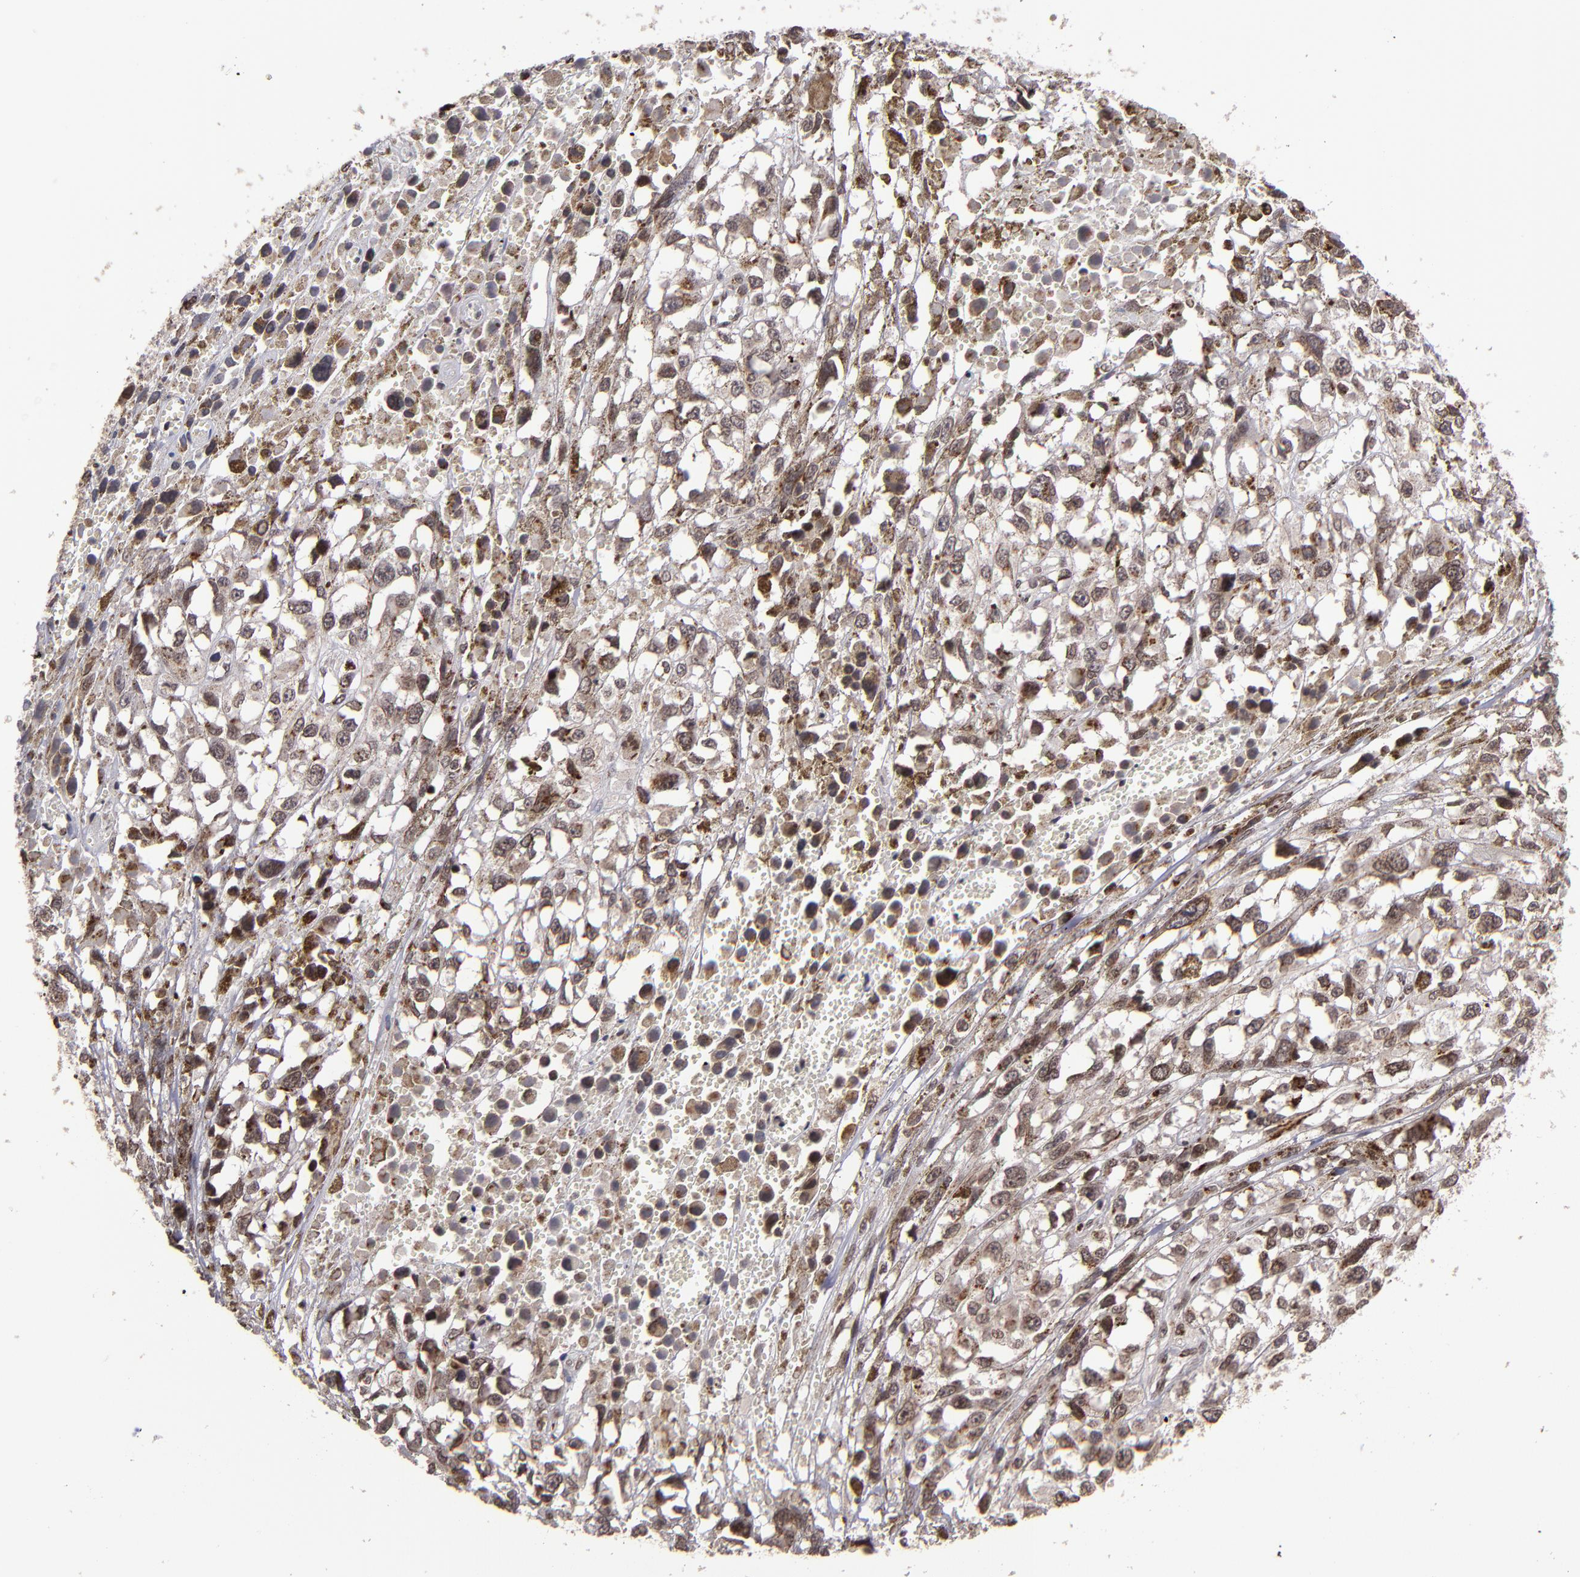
{"staining": {"intensity": "moderate", "quantity": ">75%", "location": "cytoplasmic/membranous,nuclear"}, "tissue": "melanoma", "cell_type": "Tumor cells", "image_type": "cancer", "snomed": [{"axis": "morphology", "description": "Malignant melanoma, Metastatic site"}, {"axis": "topography", "description": "Lymph node"}], "caption": "Approximately >75% of tumor cells in malignant melanoma (metastatic site) show moderate cytoplasmic/membranous and nuclear protein staining as visualized by brown immunohistochemical staining.", "gene": "CSDC2", "patient": {"sex": "male", "age": 59}}